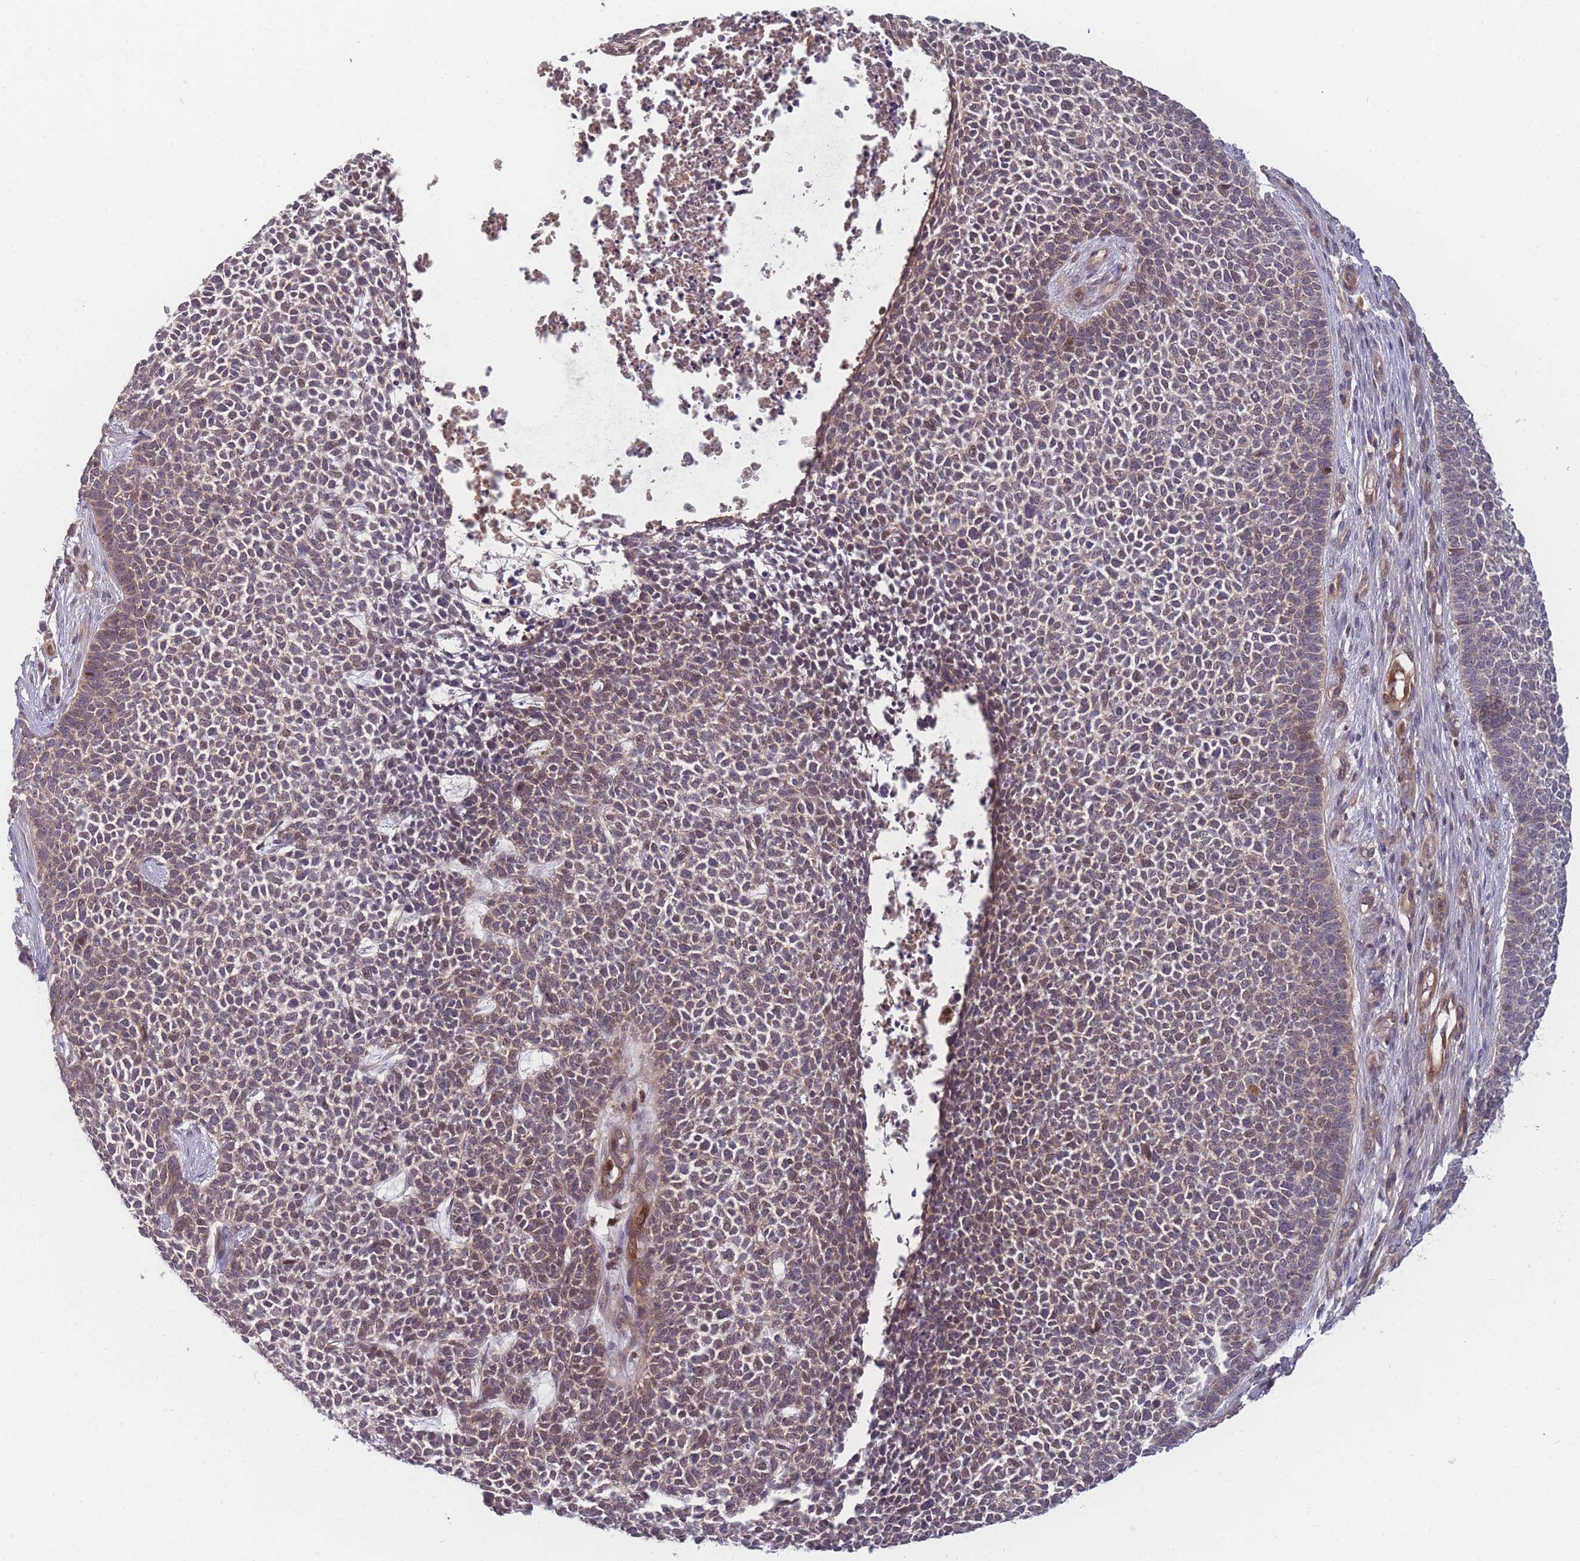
{"staining": {"intensity": "moderate", "quantity": "25%-75%", "location": "cytoplasmic/membranous"}, "tissue": "skin cancer", "cell_type": "Tumor cells", "image_type": "cancer", "snomed": [{"axis": "morphology", "description": "Basal cell carcinoma"}, {"axis": "topography", "description": "Skin"}], "caption": "This is an image of IHC staining of skin cancer, which shows moderate expression in the cytoplasmic/membranous of tumor cells.", "gene": "FAM153A", "patient": {"sex": "female", "age": 84}}